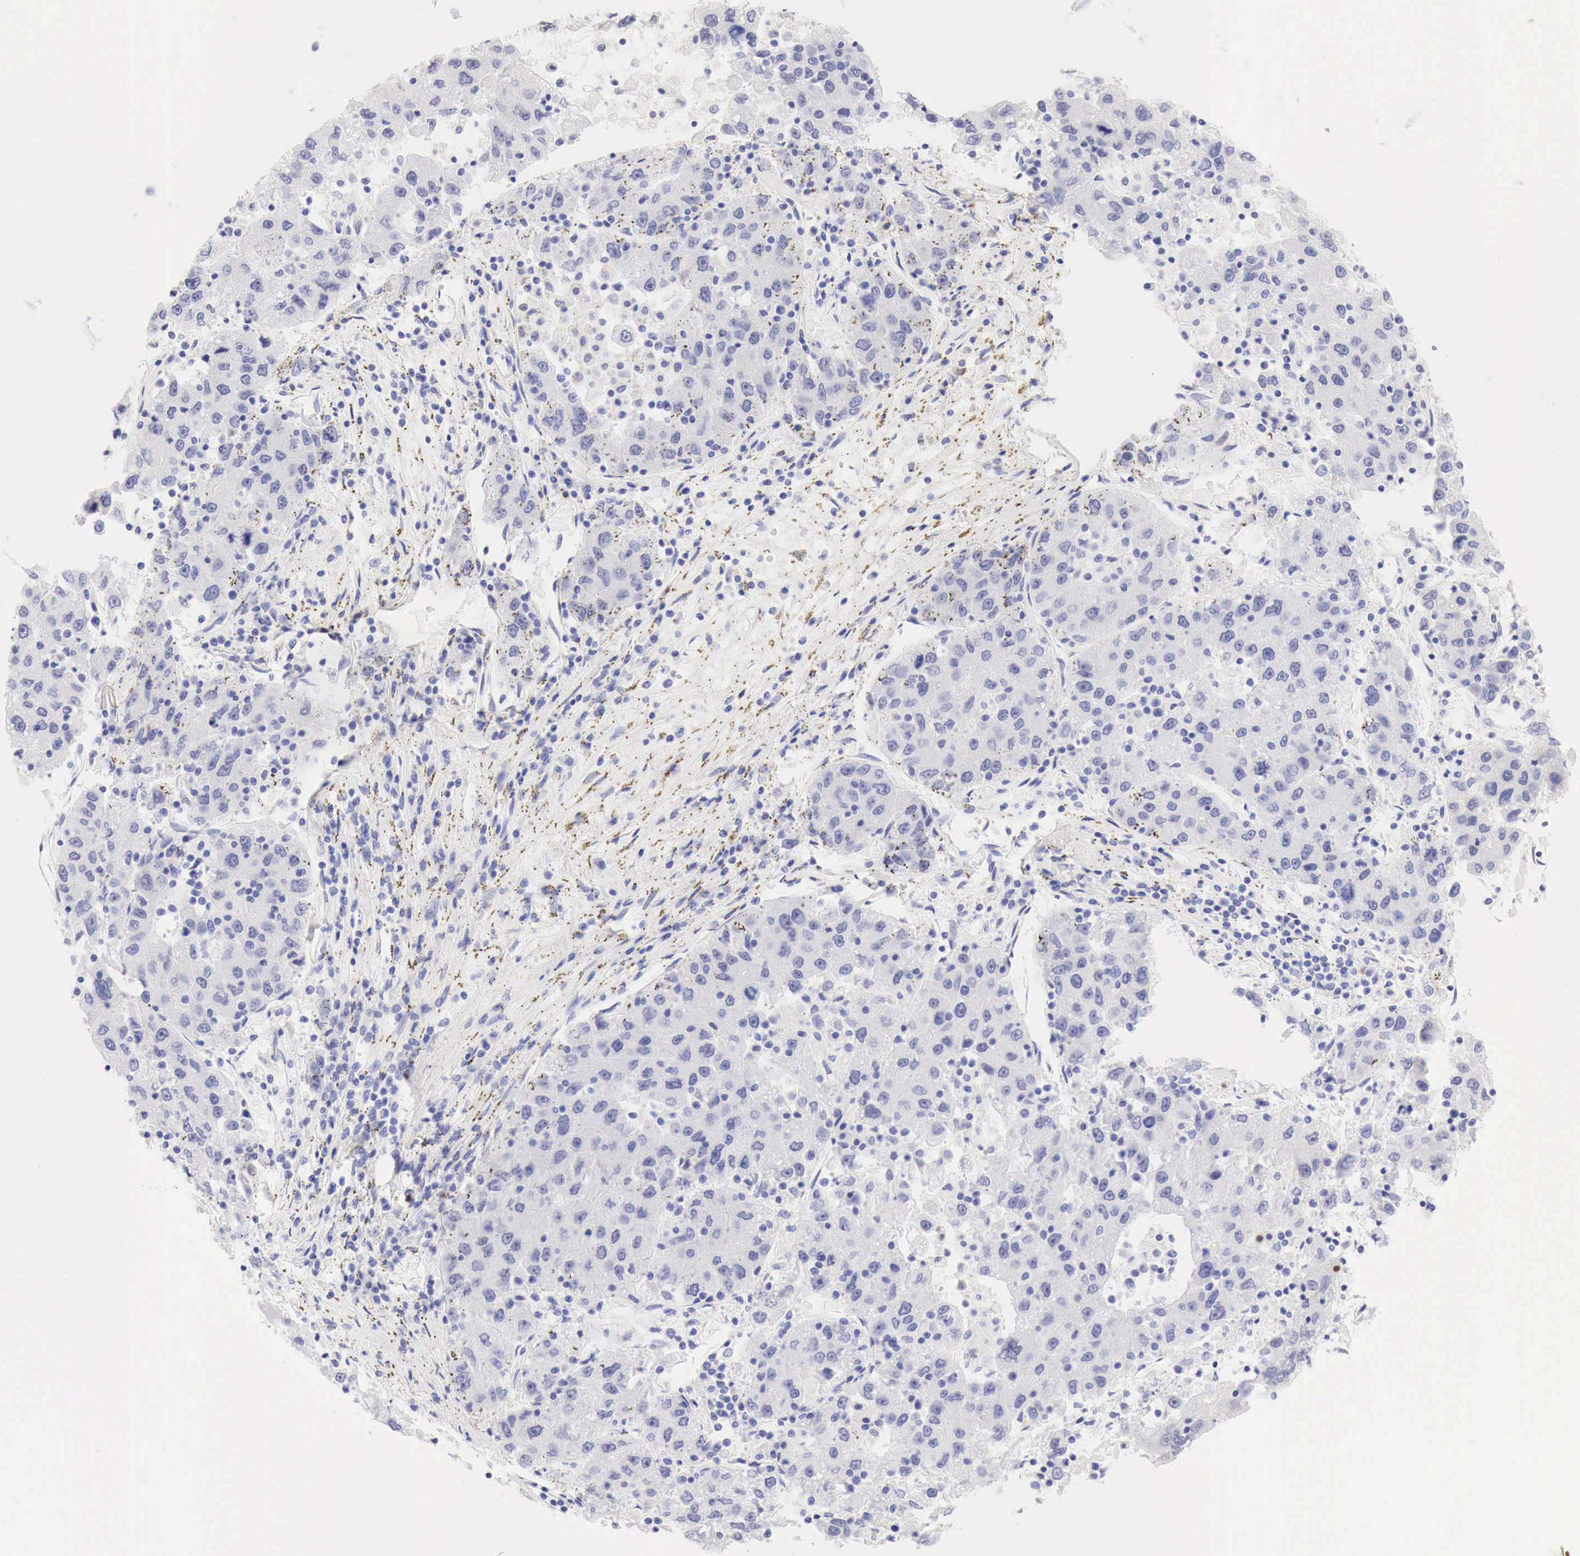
{"staining": {"intensity": "negative", "quantity": "none", "location": "none"}, "tissue": "liver cancer", "cell_type": "Tumor cells", "image_type": "cancer", "snomed": [{"axis": "morphology", "description": "Carcinoma, Hepatocellular, NOS"}, {"axis": "topography", "description": "Liver"}], "caption": "IHC histopathology image of human liver hepatocellular carcinoma stained for a protein (brown), which exhibits no expression in tumor cells. Nuclei are stained in blue.", "gene": "CDKN2A", "patient": {"sex": "male", "age": 49}}